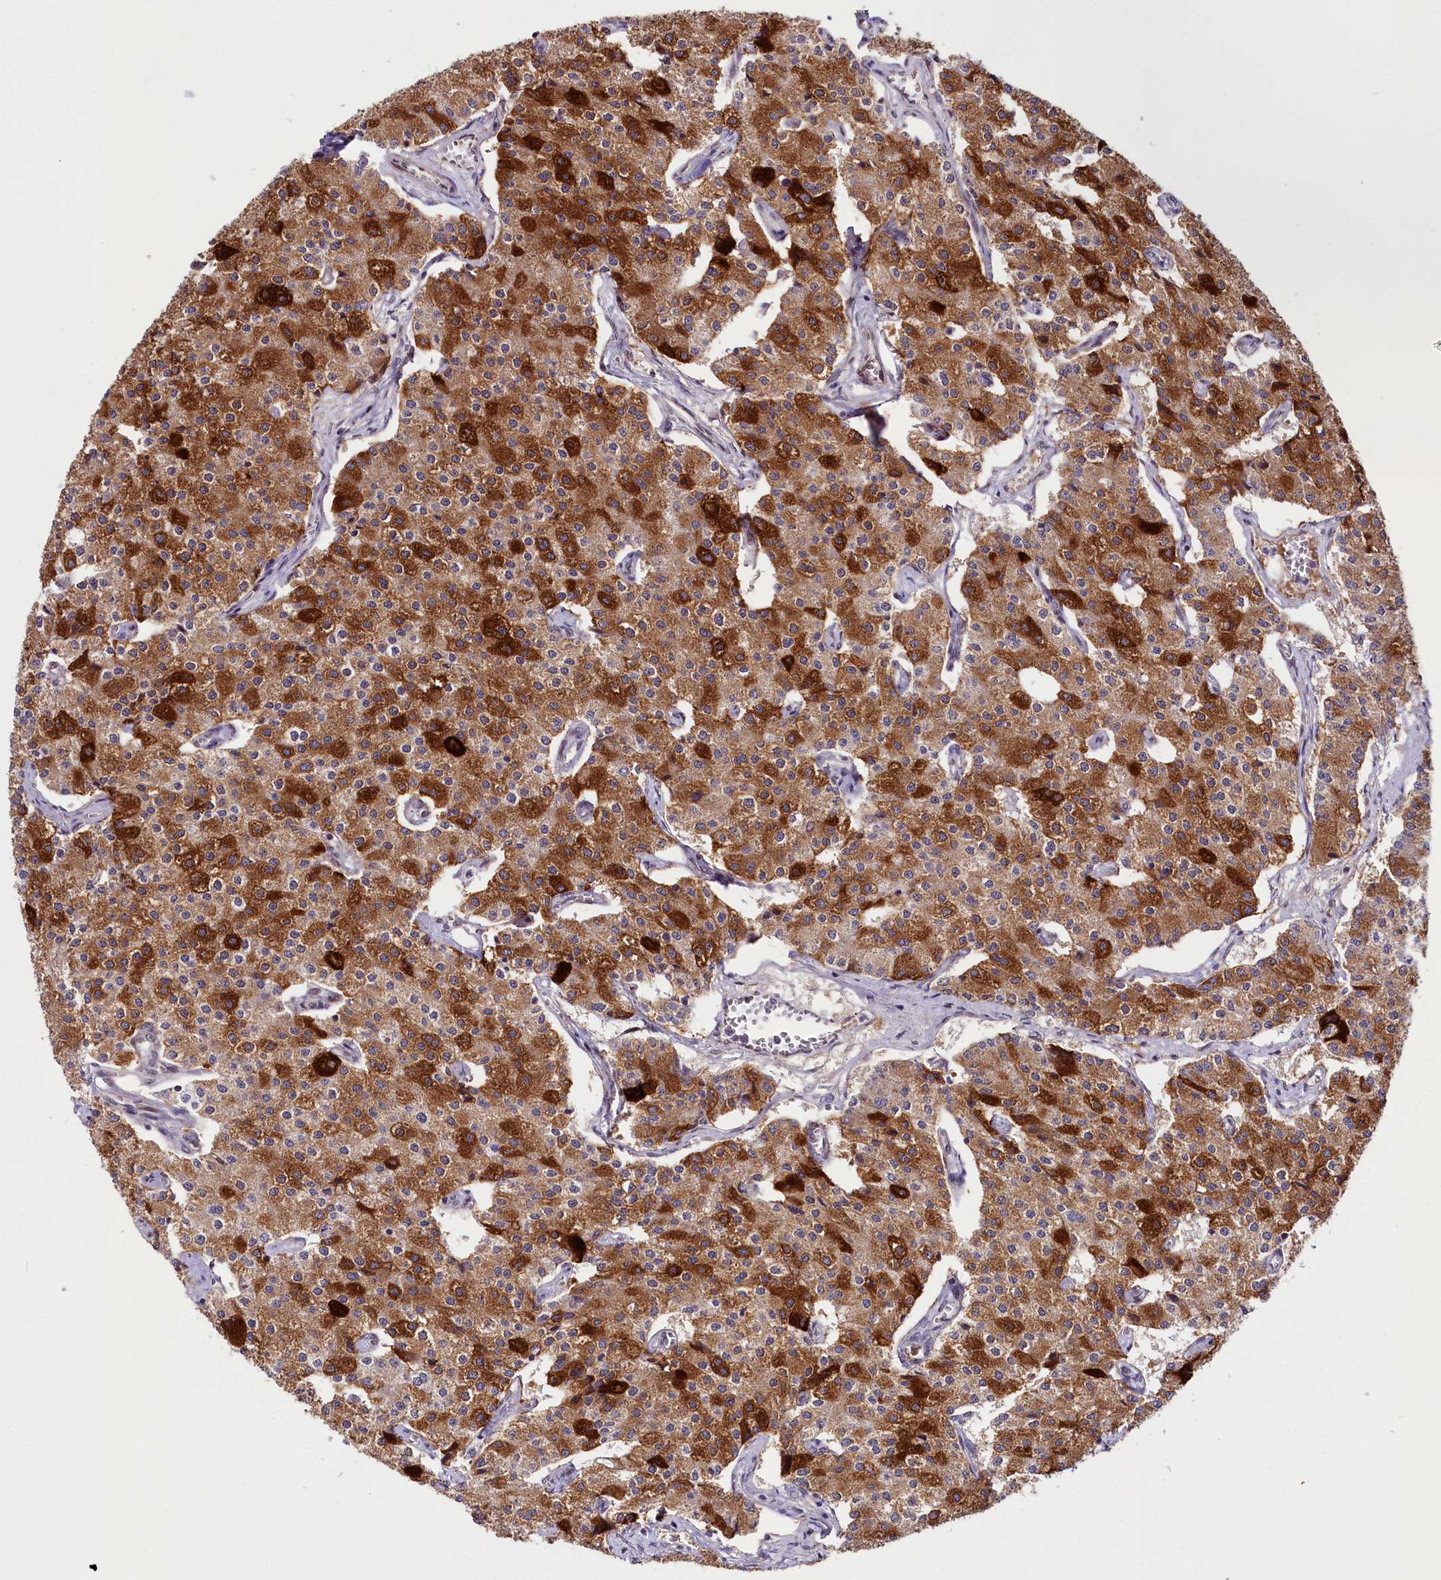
{"staining": {"intensity": "strong", "quantity": "25%-75%", "location": "cytoplasmic/membranous"}, "tissue": "carcinoid", "cell_type": "Tumor cells", "image_type": "cancer", "snomed": [{"axis": "morphology", "description": "Carcinoid, malignant, NOS"}, {"axis": "topography", "description": "Colon"}], "caption": "Approximately 25%-75% of tumor cells in carcinoid (malignant) demonstrate strong cytoplasmic/membranous protein positivity as visualized by brown immunohistochemical staining.", "gene": "ZNF226", "patient": {"sex": "female", "age": 52}}